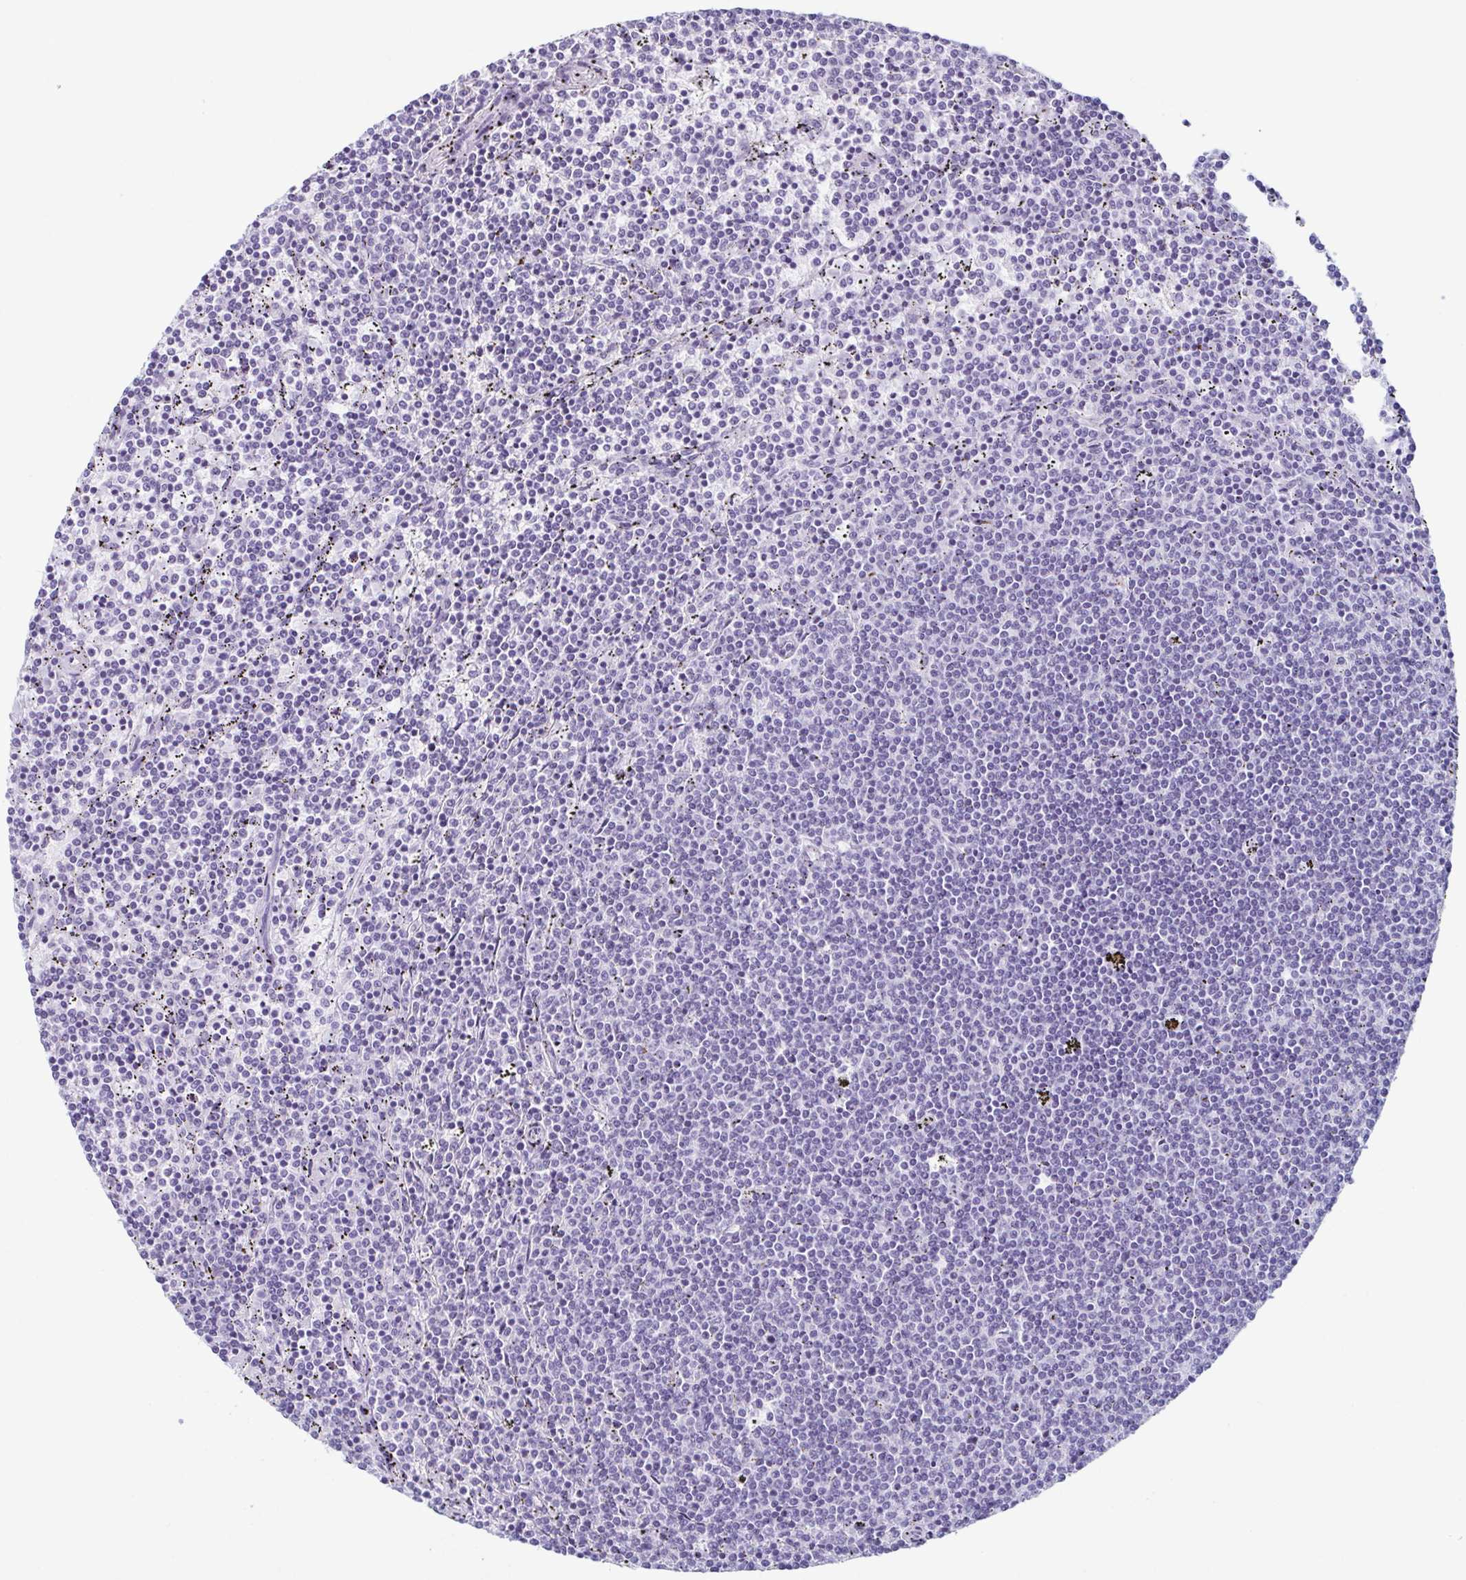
{"staining": {"intensity": "negative", "quantity": "none", "location": "none"}, "tissue": "lymphoma", "cell_type": "Tumor cells", "image_type": "cancer", "snomed": [{"axis": "morphology", "description": "Malignant lymphoma, non-Hodgkin's type, Low grade"}, {"axis": "topography", "description": "Spleen"}], "caption": "Immunohistochemistry (IHC) of human malignant lymphoma, non-Hodgkin's type (low-grade) displays no staining in tumor cells.", "gene": "ENKUR", "patient": {"sex": "female", "age": 50}}